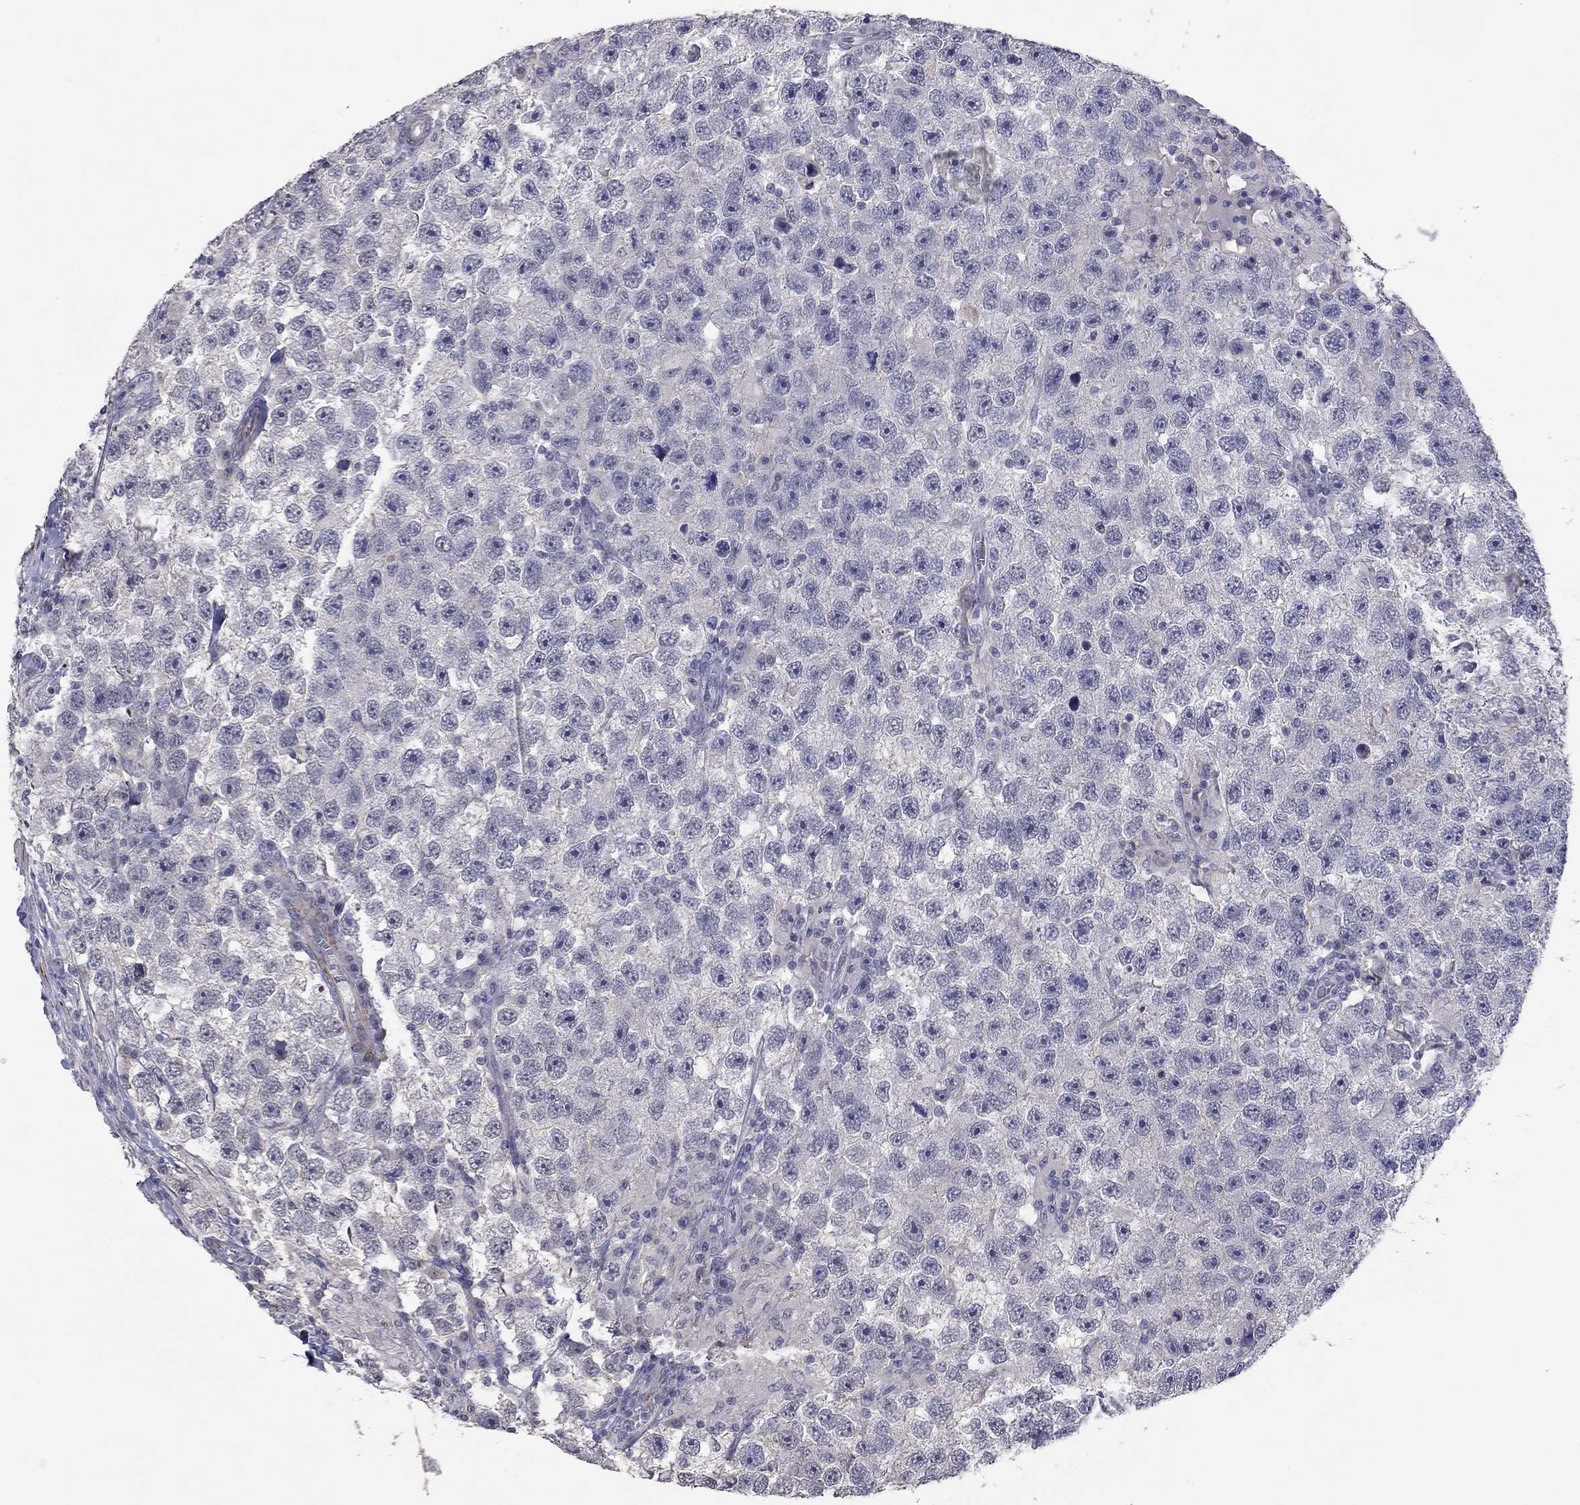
{"staining": {"intensity": "negative", "quantity": "none", "location": "none"}, "tissue": "testis cancer", "cell_type": "Tumor cells", "image_type": "cancer", "snomed": [{"axis": "morphology", "description": "Seminoma, NOS"}, {"axis": "topography", "description": "Testis"}], "caption": "Testis seminoma was stained to show a protein in brown. There is no significant positivity in tumor cells.", "gene": "IP6K3", "patient": {"sex": "male", "age": 26}}